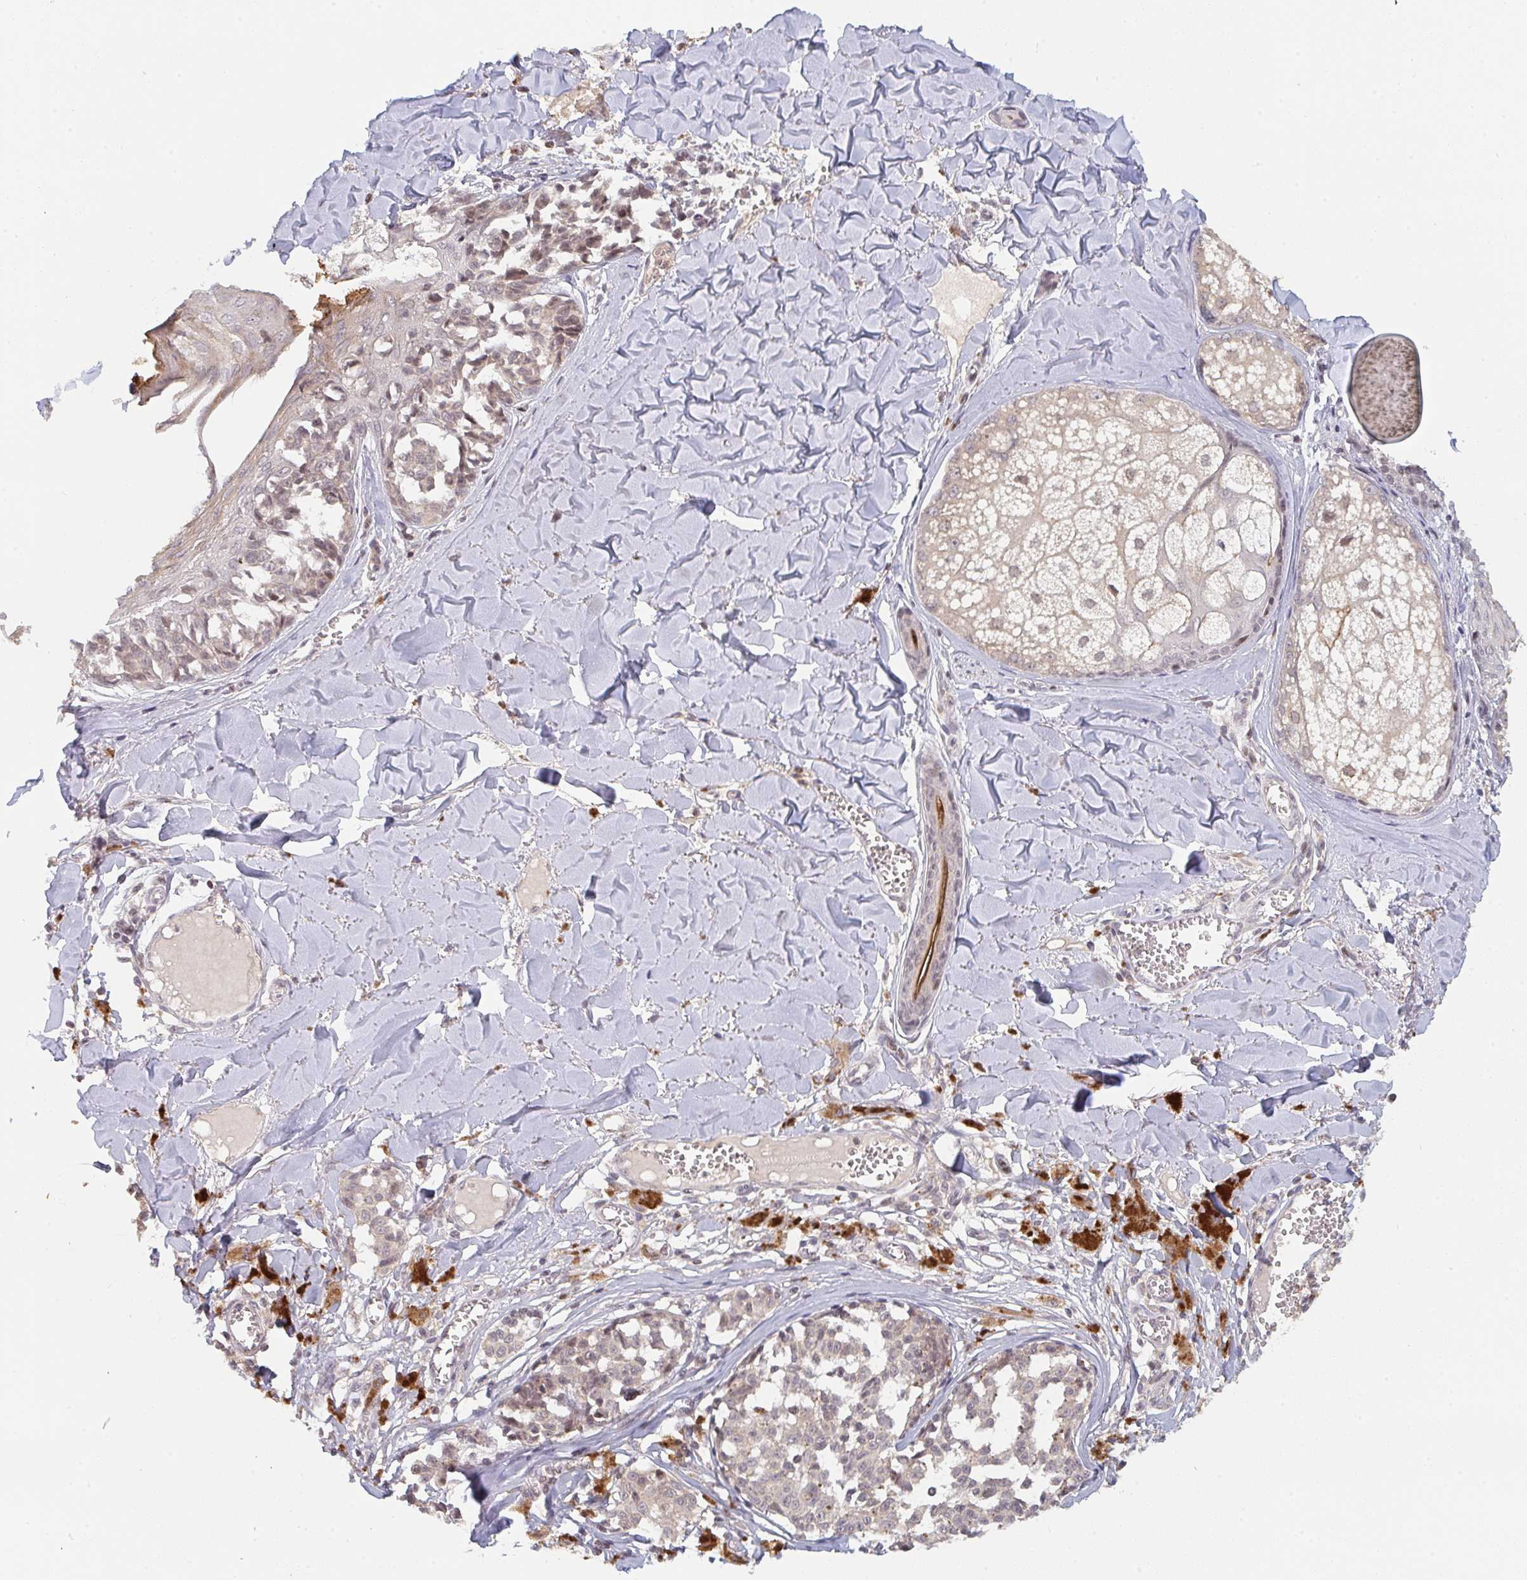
{"staining": {"intensity": "weak", "quantity": "<25%", "location": "nuclear"}, "tissue": "melanoma", "cell_type": "Tumor cells", "image_type": "cancer", "snomed": [{"axis": "morphology", "description": "Malignant melanoma, NOS"}, {"axis": "topography", "description": "Skin"}], "caption": "Immunohistochemical staining of human melanoma exhibits no significant positivity in tumor cells.", "gene": "DCST1", "patient": {"sex": "female", "age": 43}}